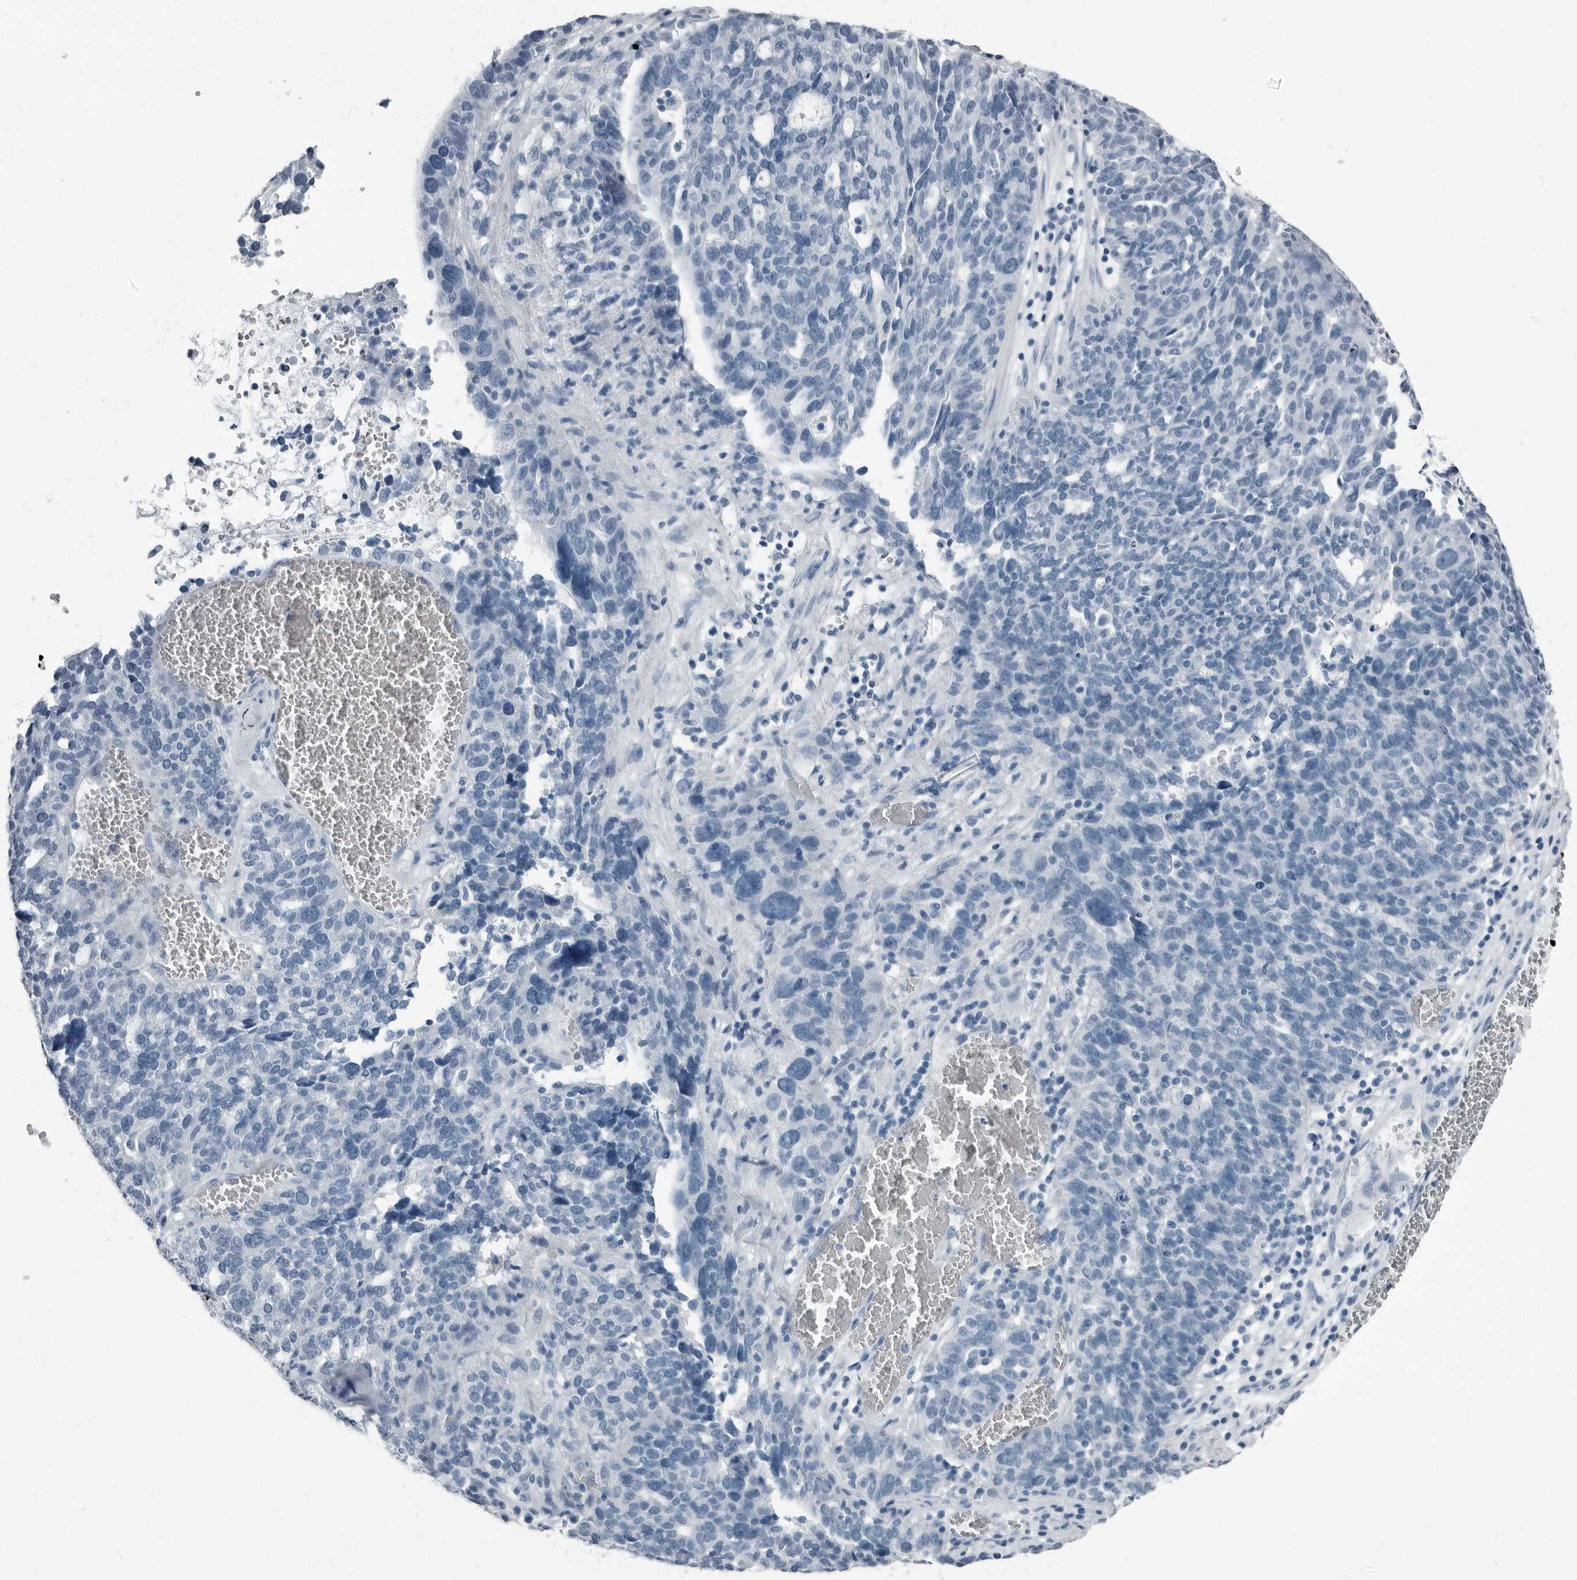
{"staining": {"intensity": "negative", "quantity": "none", "location": "none"}, "tissue": "ovarian cancer", "cell_type": "Tumor cells", "image_type": "cancer", "snomed": [{"axis": "morphology", "description": "Cystadenocarcinoma, serous, NOS"}, {"axis": "topography", "description": "Ovary"}], "caption": "Micrograph shows no protein expression in tumor cells of serous cystadenocarcinoma (ovarian) tissue. (DAB IHC visualized using brightfield microscopy, high magnification).", "gene": "PRSS1", "patient": {"sex": "female", "age": 59}}